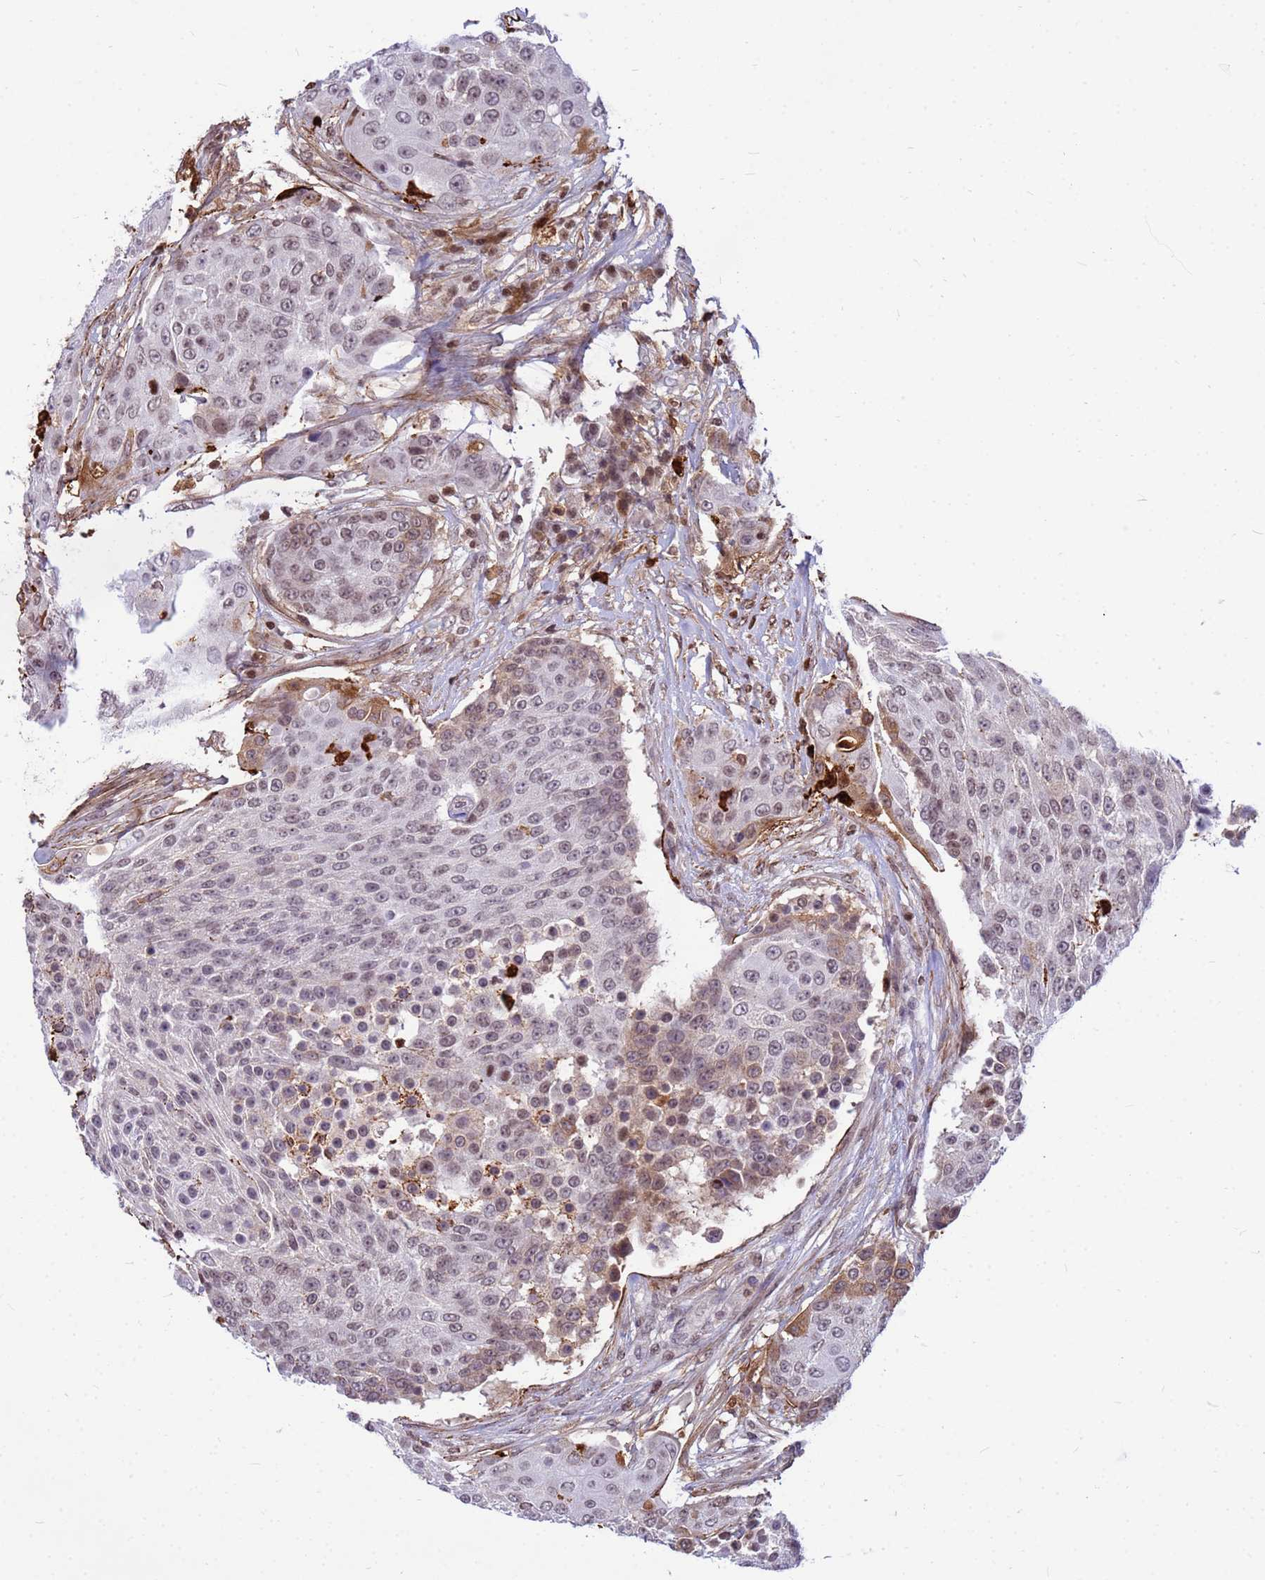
{"staining": {"intensity": "weak", "quantity": "25%-75%", "location": "nuclear"}, "tissue": "urothelial cancer", "cell_type": "Tumor cells", "image_type": "cancer", "snomed": [{"axis": "morphology", "description": "Urothelial carcinoma, High grade"}, {"axis": "topography", "description": "Urinary bladder"}], "caption": "Protein expression analysis of human high-grade urothelial carcinoma reveals weak nuclear positivity in about 25%-75% of tumor cells.", "gene": "ORM1", "patient": {"sex": "female", "age": 63}}